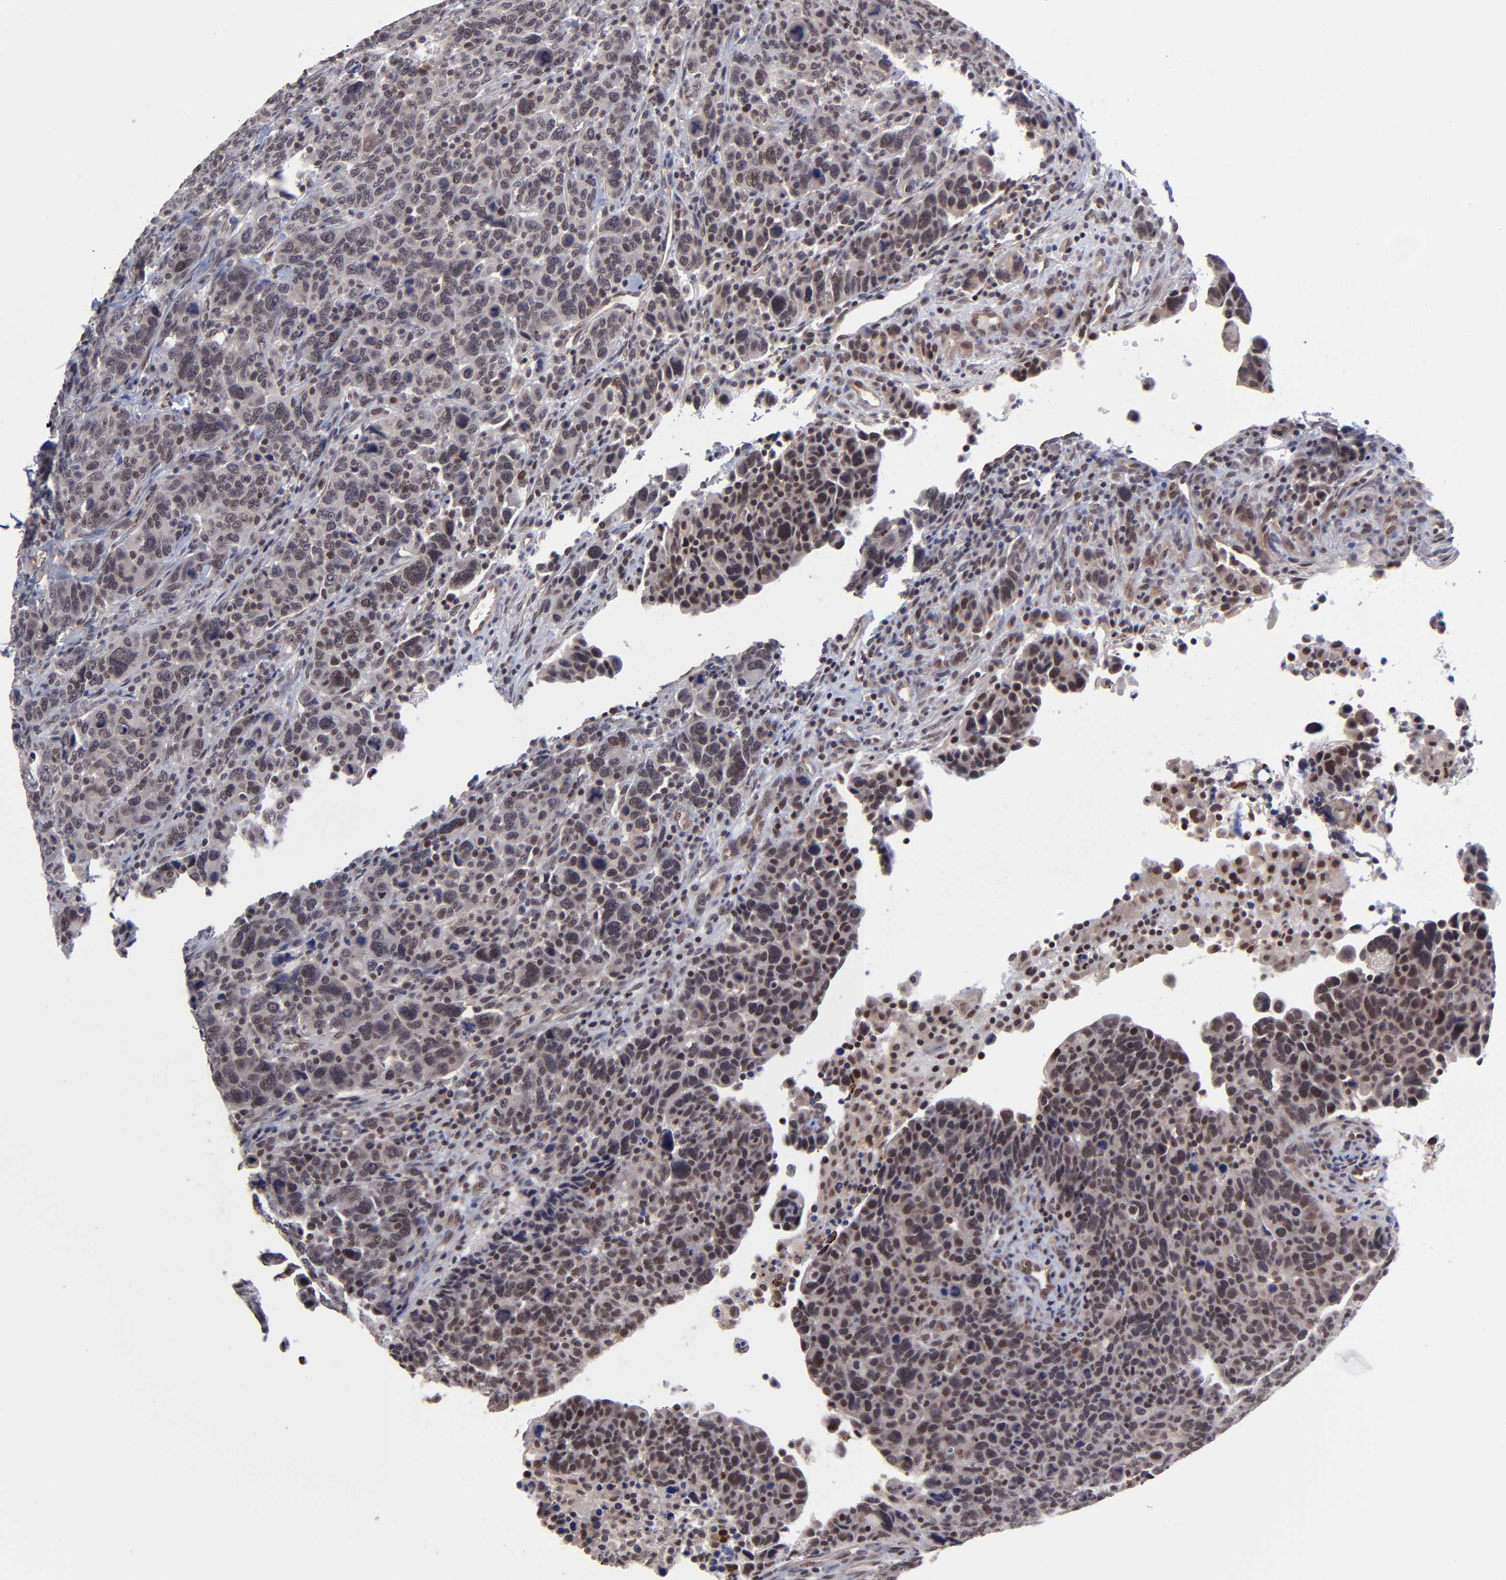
{"staining": {"intensity": "weak", "quantity": "25%-75%", "location": "cytoplasmic/membranous"}, "tissue": "breast cancer", "cell_type": "Tumor cells", "image_type": "cancer", "snomed": [{"axis": "morphology", "description": "Duct carcinoma"}, {"axis": "topography", "description": "Breast"}], "caption": "This image exhibits immunohistochemistry staining of human breast infiltrating ductal carcinoma, with low weak cytoplasmic/membranous positivity in approximately 25%-75% of tumor cells.", "gene": "ZNF419", "patient": {"sex": "female", "age": 37}}